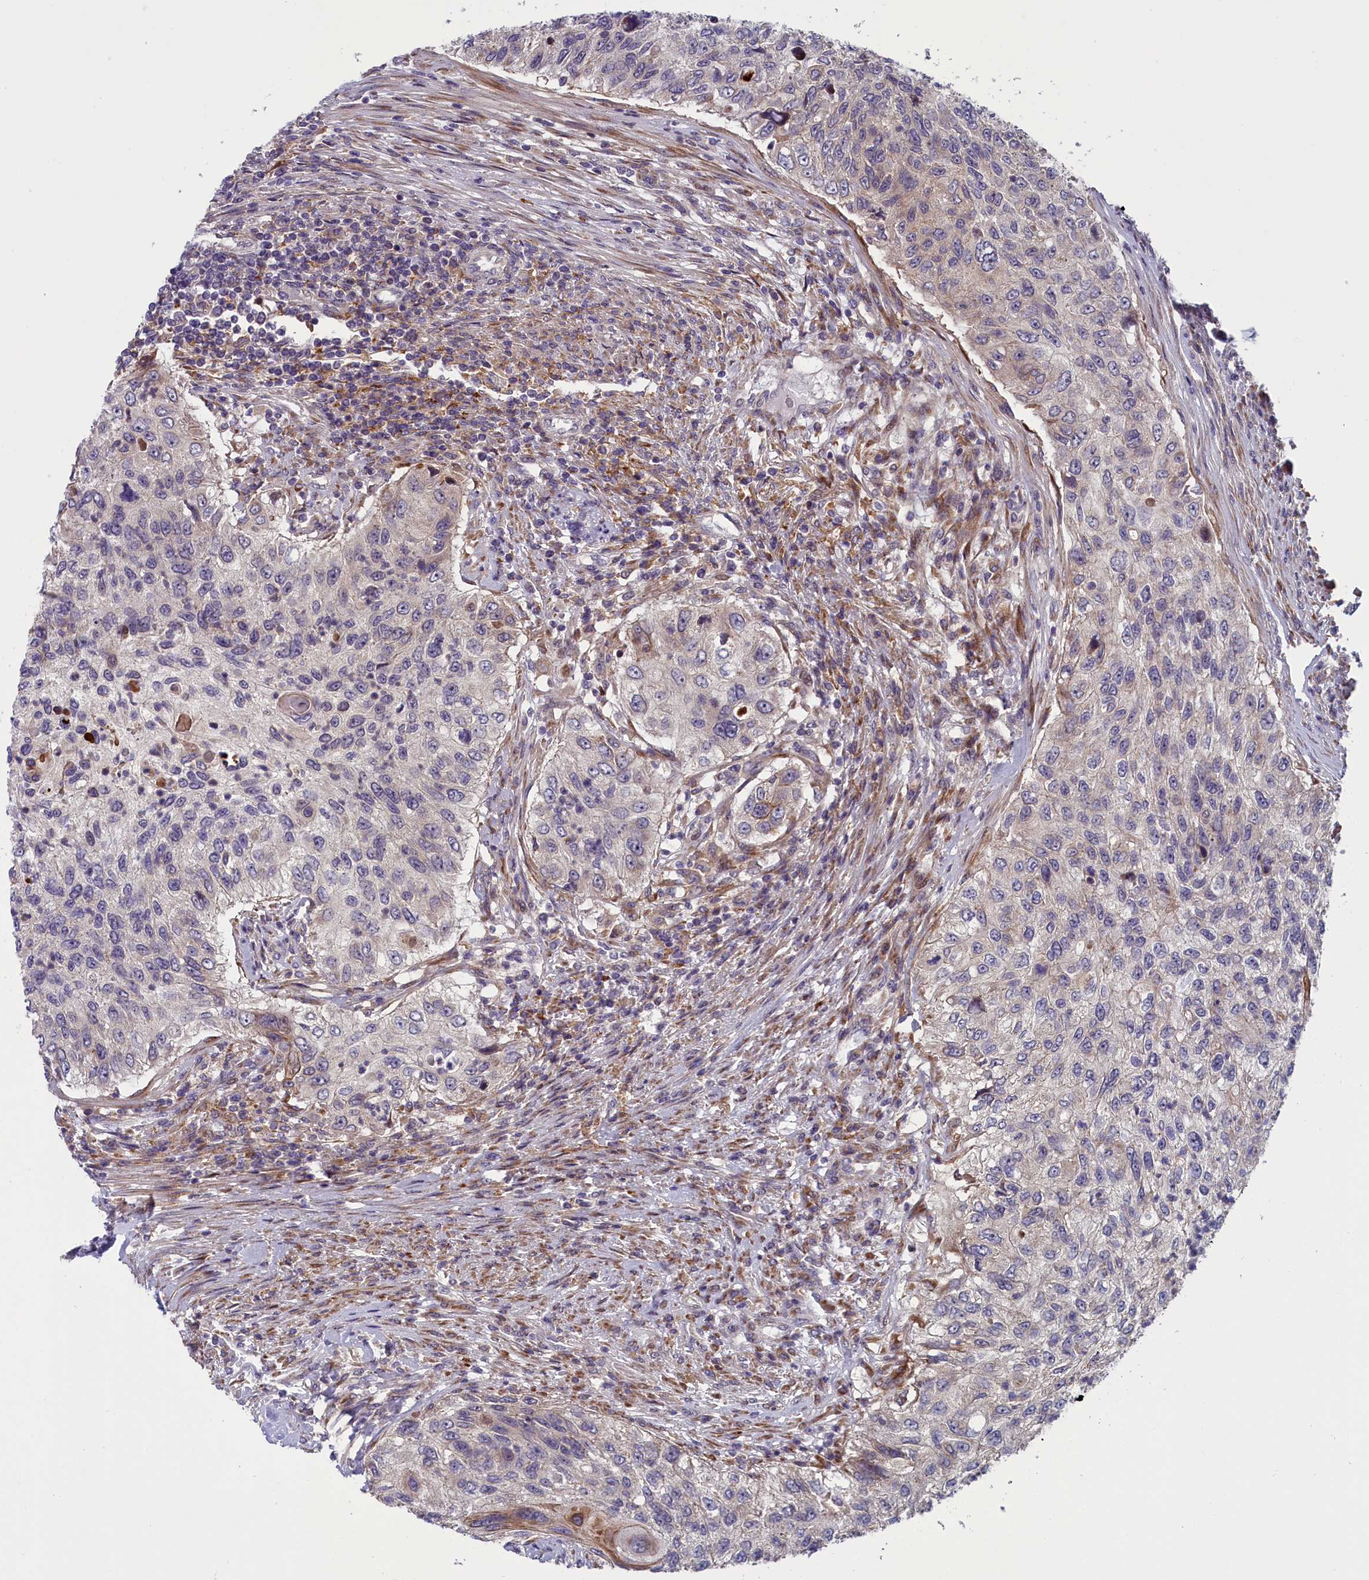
{"staining": {"intensity": "negative", "quantity": "none", "location": "none"}, "tissue": "urothelial cancer", "cell_type": "Tumor cells", "image_type": "cancer", "snomed": [{"axis": "morphology", "description": "Urothelial carcinoma, High grade"}, {"axis": "topography", "description": "Urinary bladder"}], "caption": "Protein analysis of urothelial cancer demonstrates no significant staining in tumor cells.", "gene": "ANKRD39", "patient": {"sex": "female", "age": 60}}